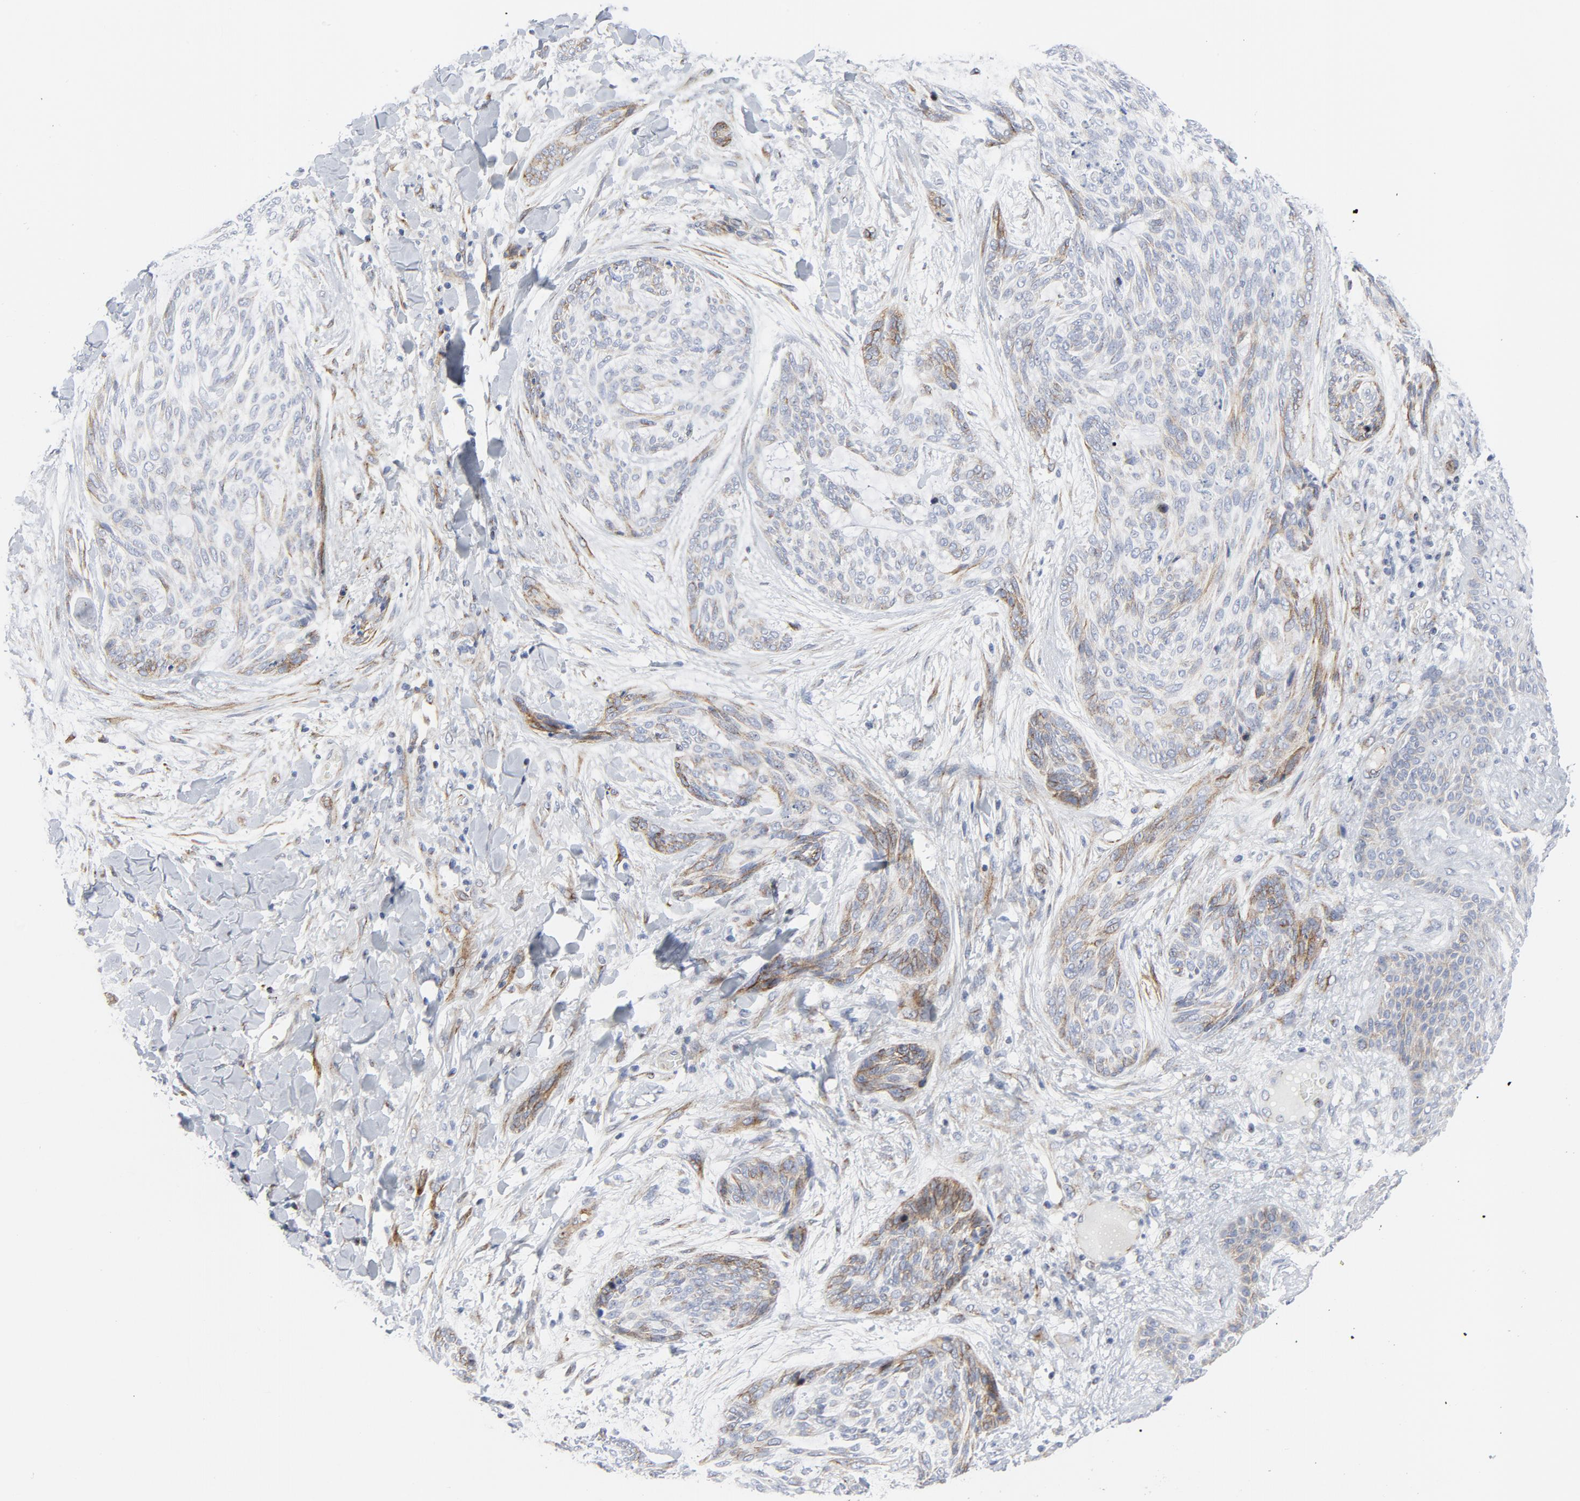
{"staining": {"intensity": "weak", "quantity": "<25%", "location": "cytoplasmic/membranous"}, "tissue": "skin cancer", "cell_type": "Tumor cells", "image_type": "cancer", "snomed": [{"axis": "morphology", "description": "Normal tissue, NOS"}, {"axis": "morphology", "description": "Basal cell carcinoma"}, {"axis": "topography", "description": "Skin"}], "caption": "This photomicrograph is of skin basal cell carcinoma stained with immunohistochemistry (IHC) to label a protein in brown with the nuclei are counter-stained blue. There is no expression in tumor cells.", "gene": "TUBB1", "patient": {"sex": "female", "age": 71}}